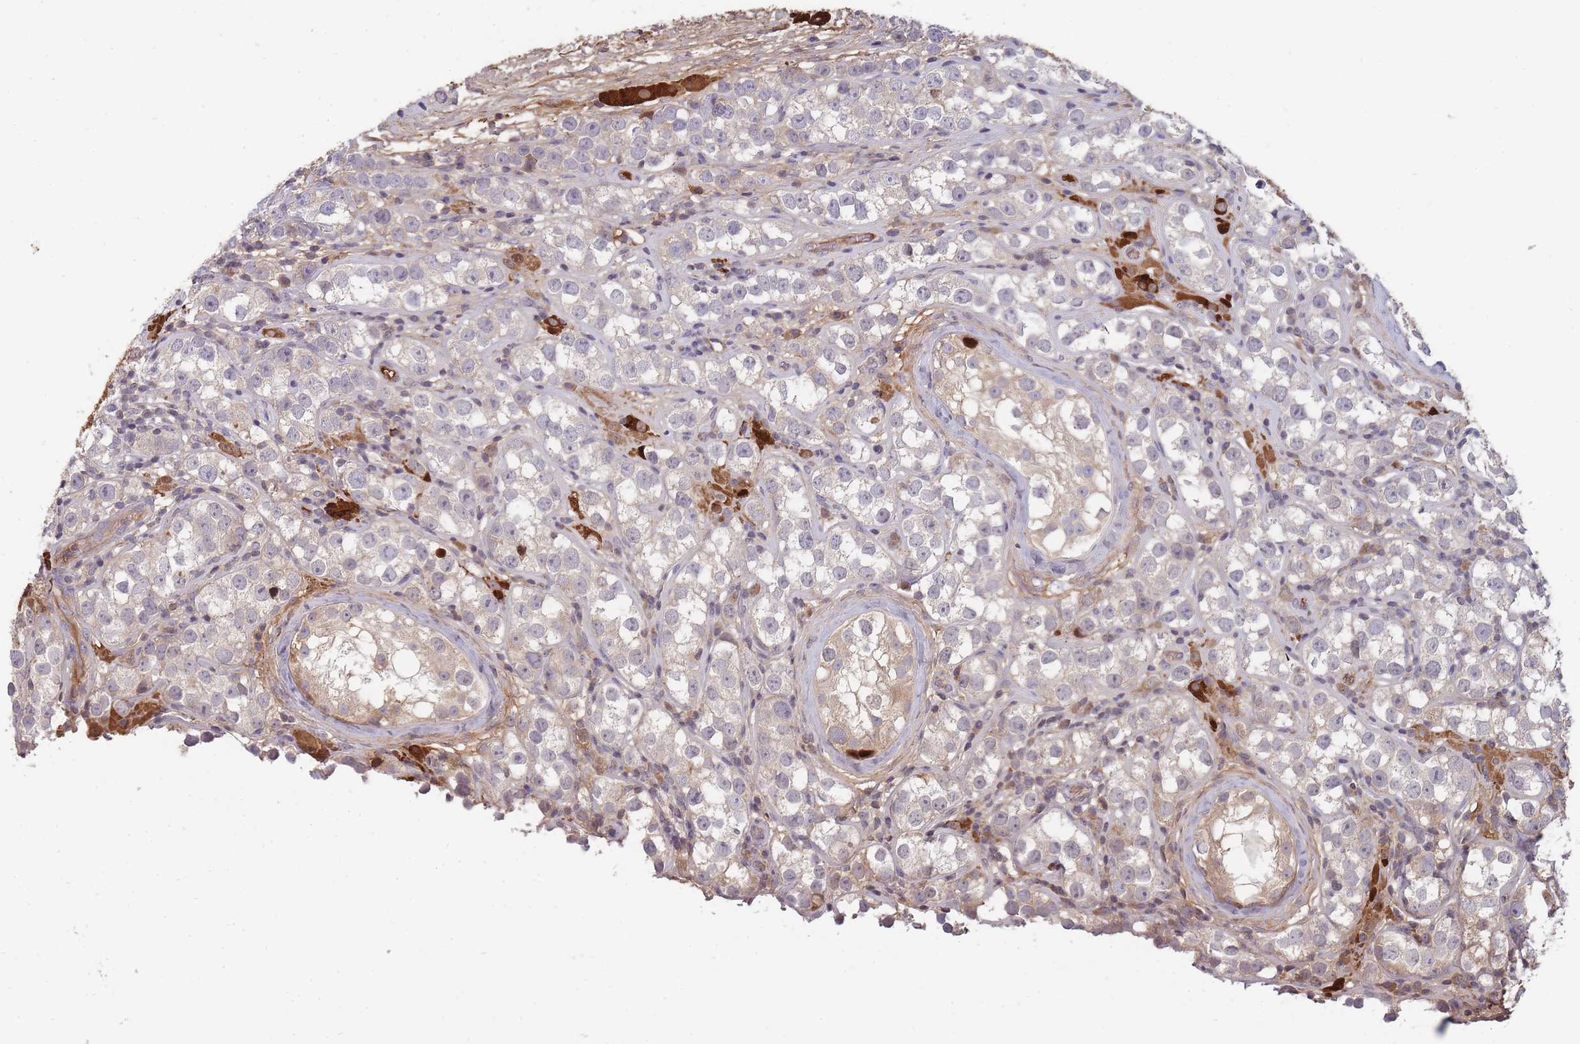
{"staining": {"intensity": "negative", "quantity": "none", "location": "none"}, "tissue": "testis cancer", "cell_type": "Tumor cells", "image_type": "cancer", "snomed": [{"axis": "morphology", "description": "Seminoma, NOS"}, {"axis": "topography", "description": "Testis"}], "caption": "The micrograph displays no significant staining in tumor cells of seminoma (testis).", "gene": "RALGDS", "patient": {"sex": "male", "age": 28}}